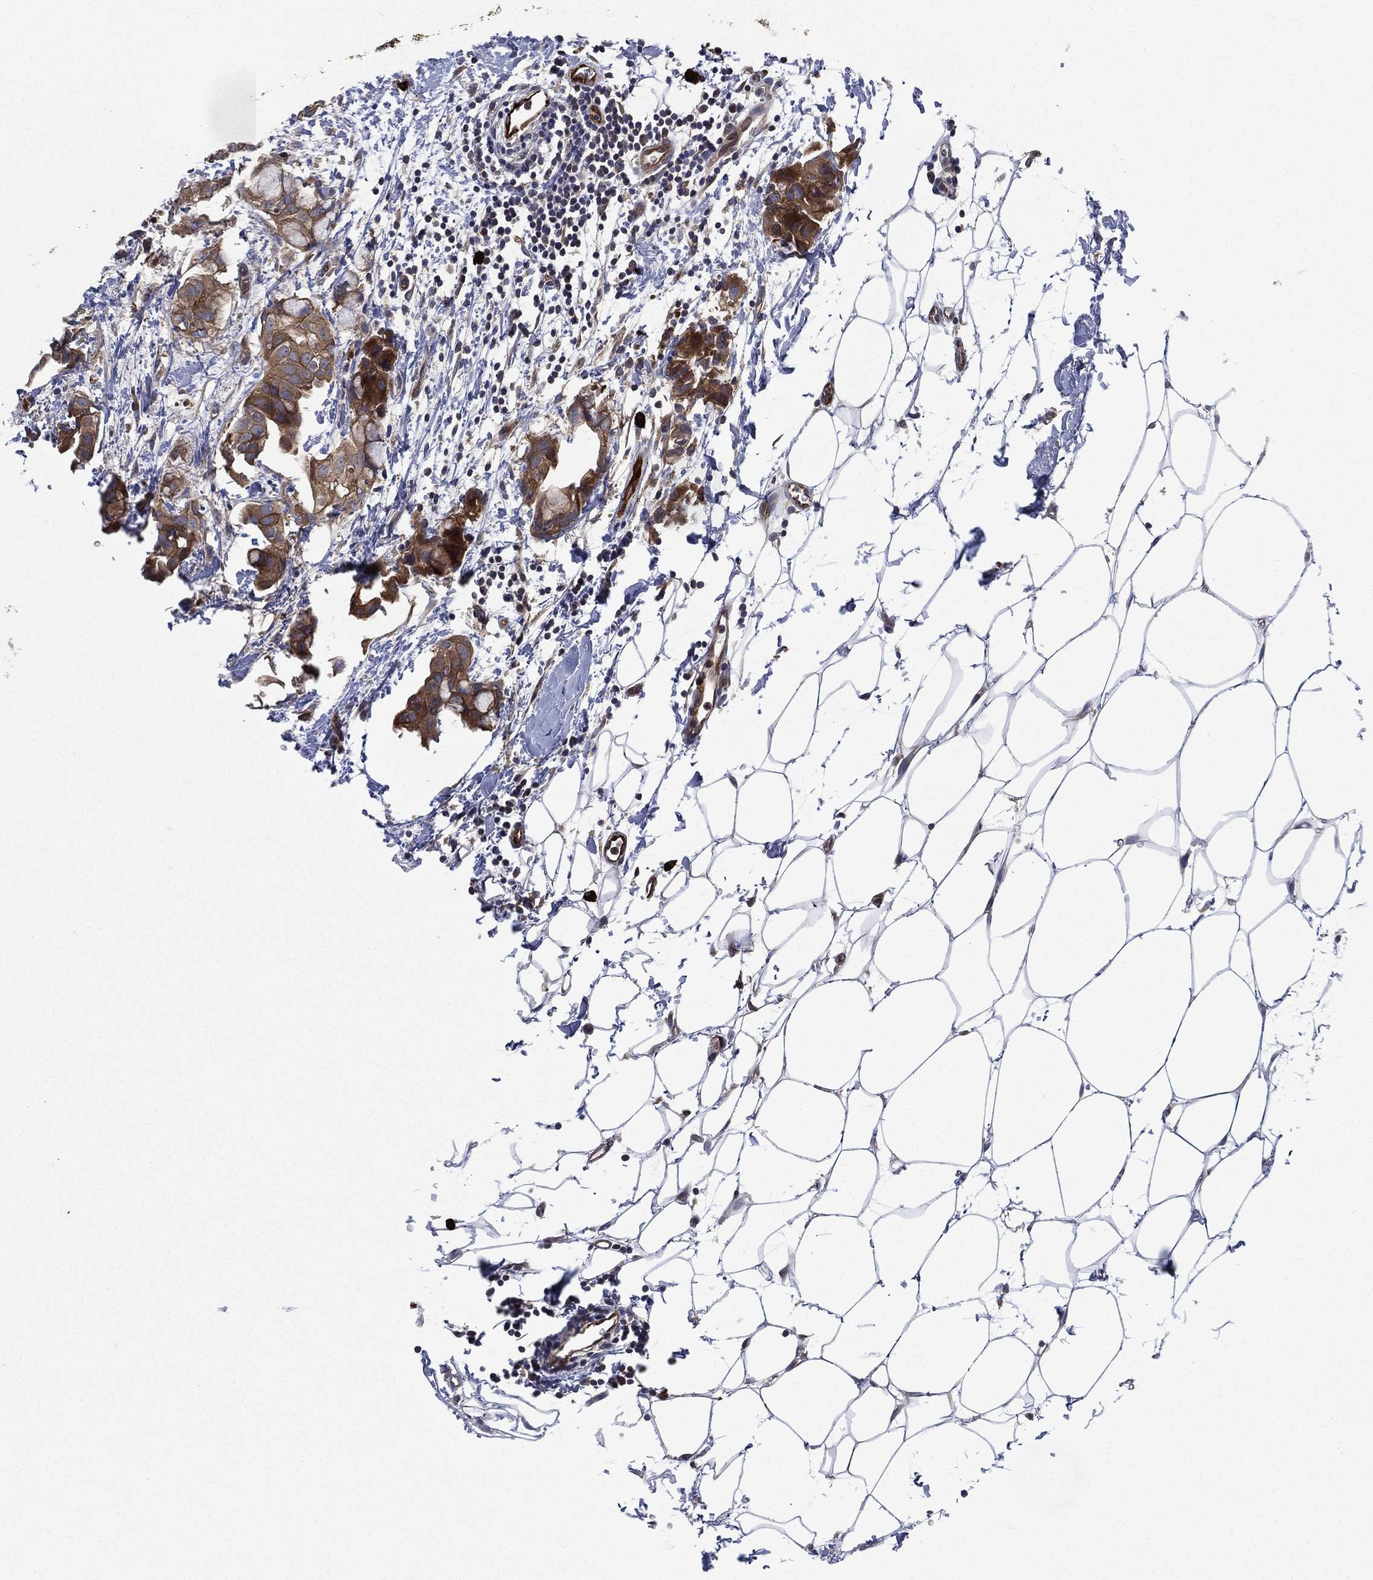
{"staining": {"intensity": "strong", "quantity": ">75%", "location": "cytoplasmic/membranous"}, "tissue": "breast cancer", "cell_type": "Tumor cells", "image_type": "cancer", "snomed": [{"axis": "morphology", "description": "Normal tissue, NOS"}, {"axis": "morphology", "description": "Duct carcinoma"}, {"axis": "topography", "description": "Breast"}], "caption": "Immunohistochemistry histopathology image of human breast intraductal carcinoma stained for a protein (brown), which displays high levels of strong cytoplasmic/membranous positivity in approximately >75% of tumor cells.", "gene": "SMPD3", "patient": {"sex": "female", "age": 40}}